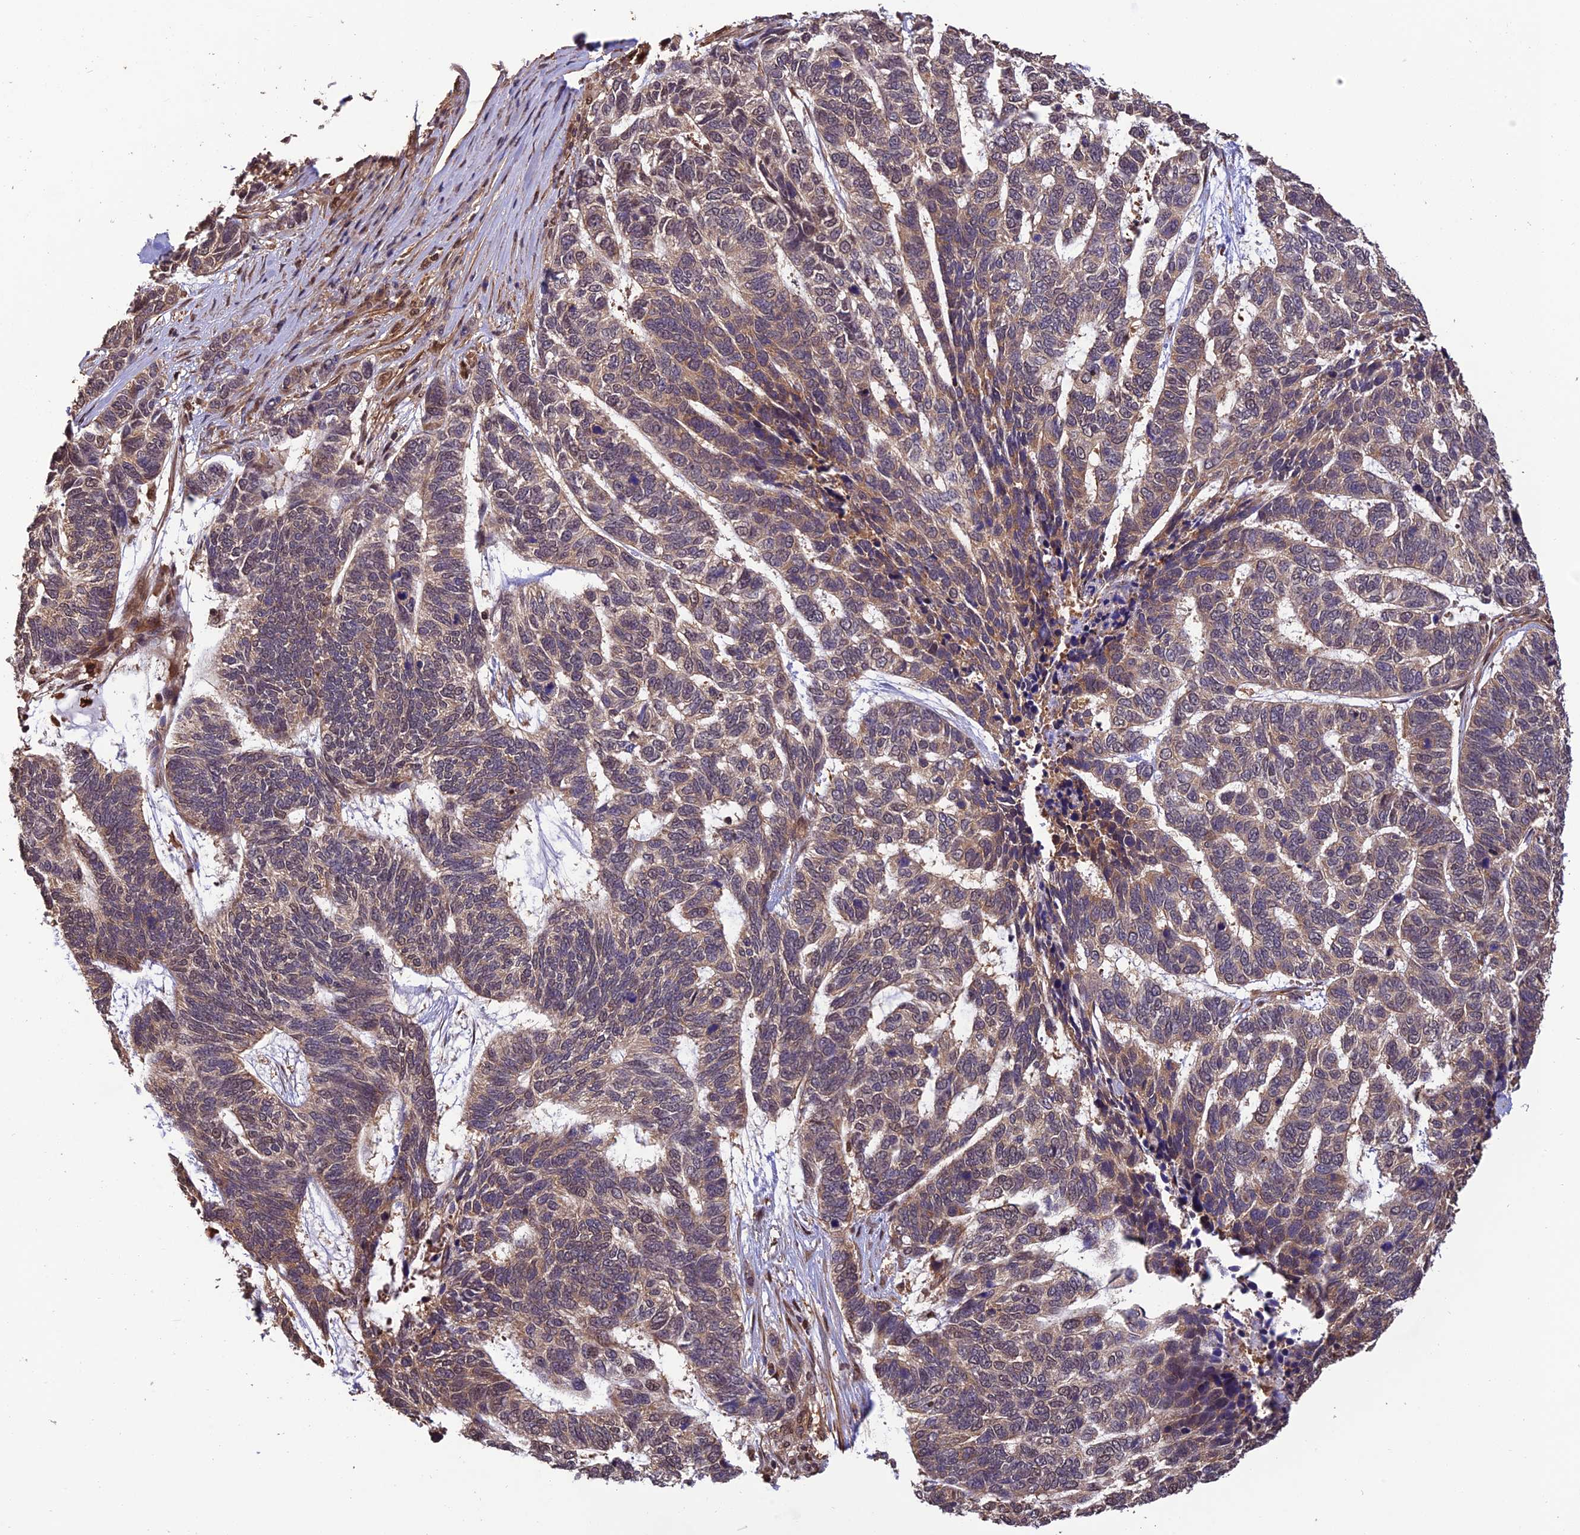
{"staining": {"intensity": "weak", "quantity": "25%-75%", "location": "cytoplasmic/membranous"}, "tissue": "skin cancer", "cell_type": "Tumor cells", "image_type": "cancer", "snomed": [{"axis": "morphology", "description": "Basal cell carcinoma"}, {"axis": "topography", "description": "Skin"}], "caption": "Tumor cells display low levels of weak cytoplasmic/membranous positivity in approximately 25%-75% of cells in skin basal cell carcinoma. (DAB IHC, brown staining for protein, blue staining for nuclei).", "gene": "PSMB3", "patient": {"sex": "female", "age": 65}}